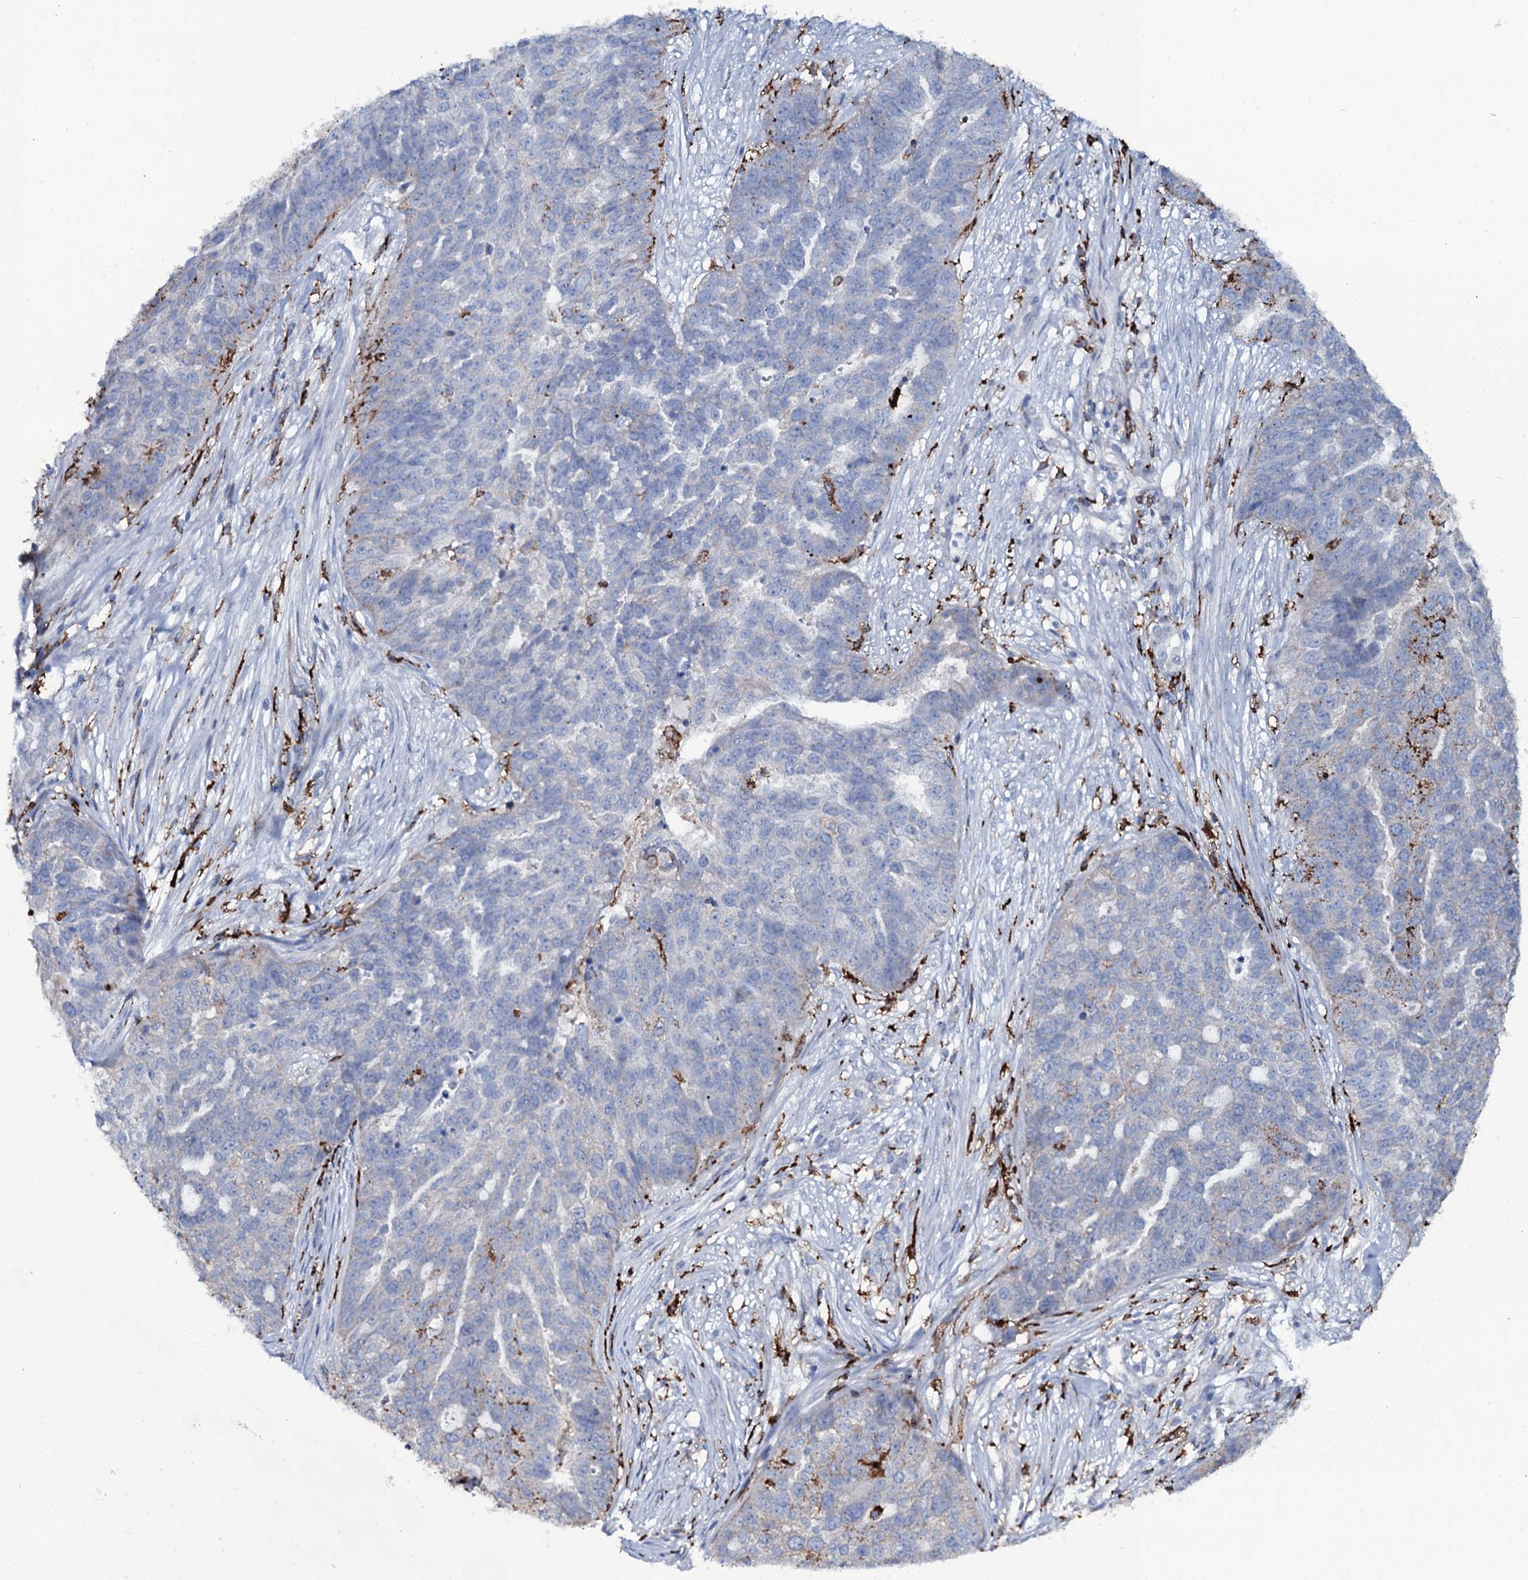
{"staining": {"intensity": "negative", "quantity": "none", "location": "none"}, "tissue": "ovarian cancer", "cell_type": "Tumor cells", "image_type": "cancer", "snomed": [{"axis": "morphology", "description": "Cystadenocarcinoma, serous, NOS"}, {"axis": "topography", "description": "Ovary"}], "caption": "Ovarian cancer was stained to show a protein in brown. There is no significant positivity in tumor cells.", "gene": "OSBPL2", "patient": {"sex": "female", "age": 59}}